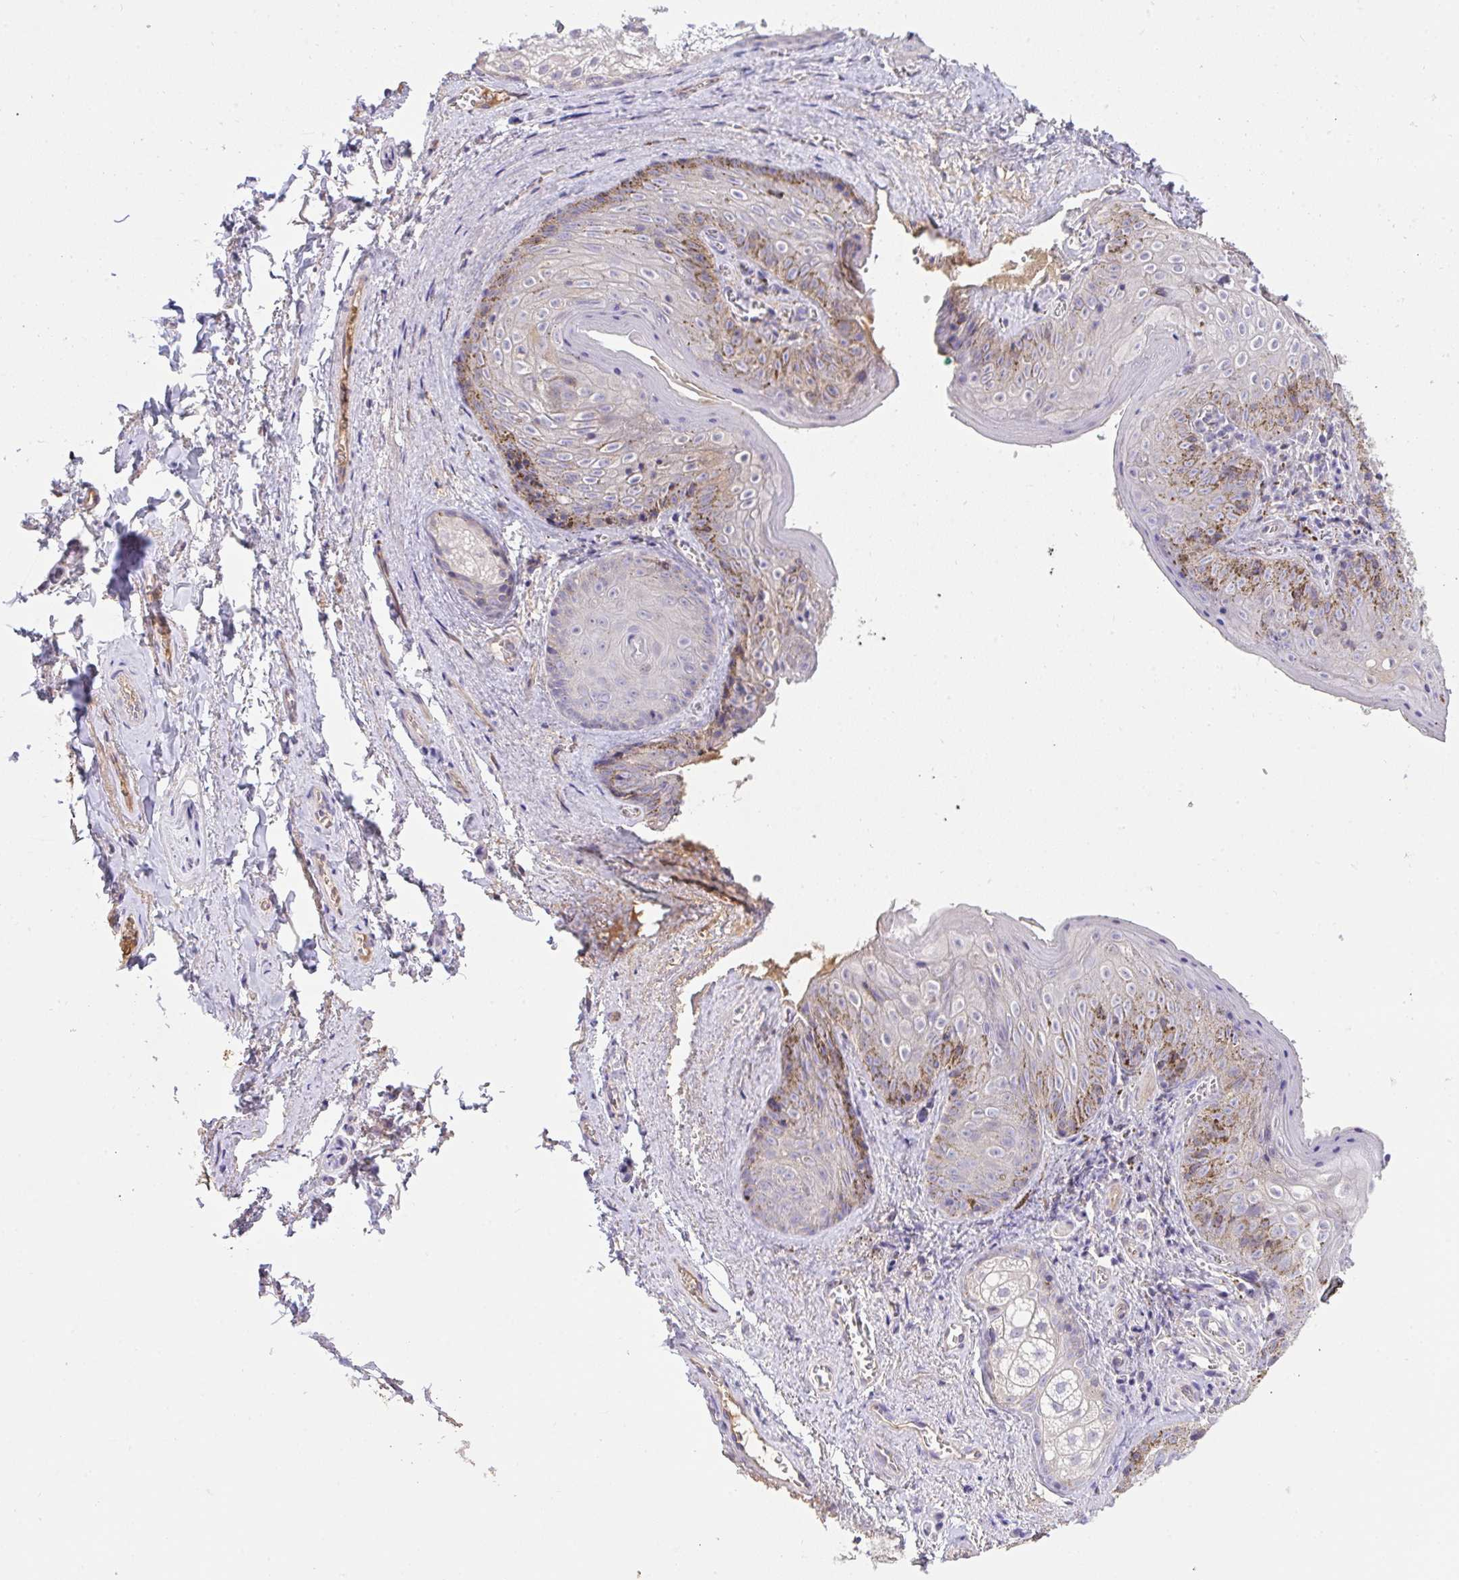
{"staining": {"intensity": "moderate", "quantity": "<25%", "location": "cytoplasmic/membranous"}, "tissue": "vagina", "cell_type": "Squamous epithelial cells", "image_type": "normal", "snomed": [{"axis": "morphology", "description": "Normal tissue, NOS"}, {"axis": "topography", "description": "Vulva"}, {"axis": "topography", "description": "Vagina"}, {"axis": "topography", "description": "Peripheral nerve tissue"}], "caption": "Vagina stained with IHC shows moderate cytoplasmic/membranous positivity in about <25% of squamous epithelial cells.", "gene": "ZNF581", "patient": {"sex": "female", "age": 66}}